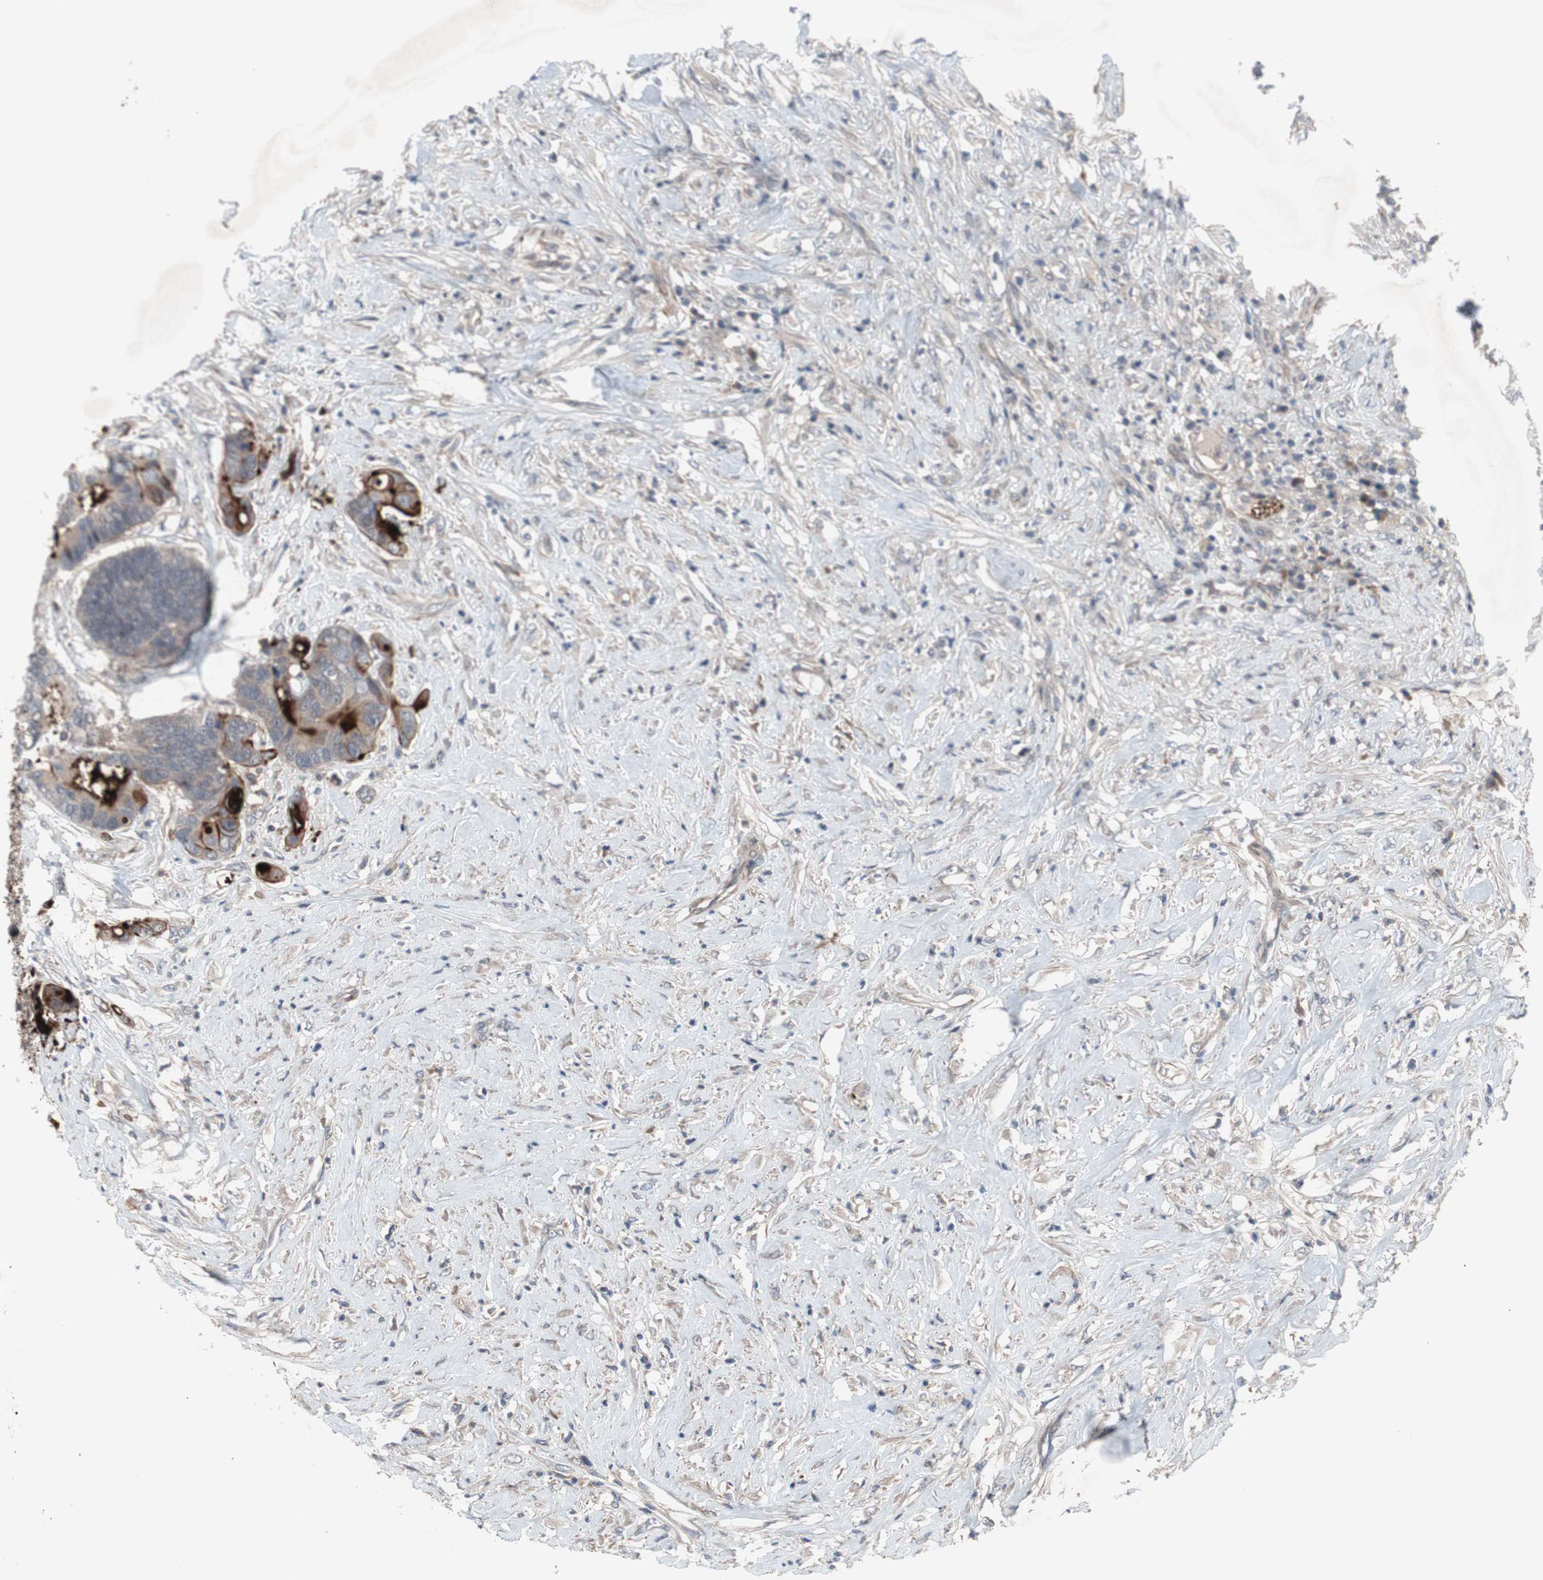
{"staining": {"intensity": "moderate", "quantity": ">75%", "location": "cytoplasmic/membranous"}, "tissue": "colorectal cancer", "cell_type": "Tumor cells", "image_type": "cancer", "snomed": [{"axis": "morphology", "description": "Adenocarcinoma, NOS"}, {"axis": "topography", "description": "Rectum"}], "caption": "Protein staining of colorectal cancer (adenocarcinoma) tissue displays moderate cytoplasmic/membranous staining in about >75% of tumor cells.", "gene": "OAZ1", "patient": {"sex": "male", "age": 55}}